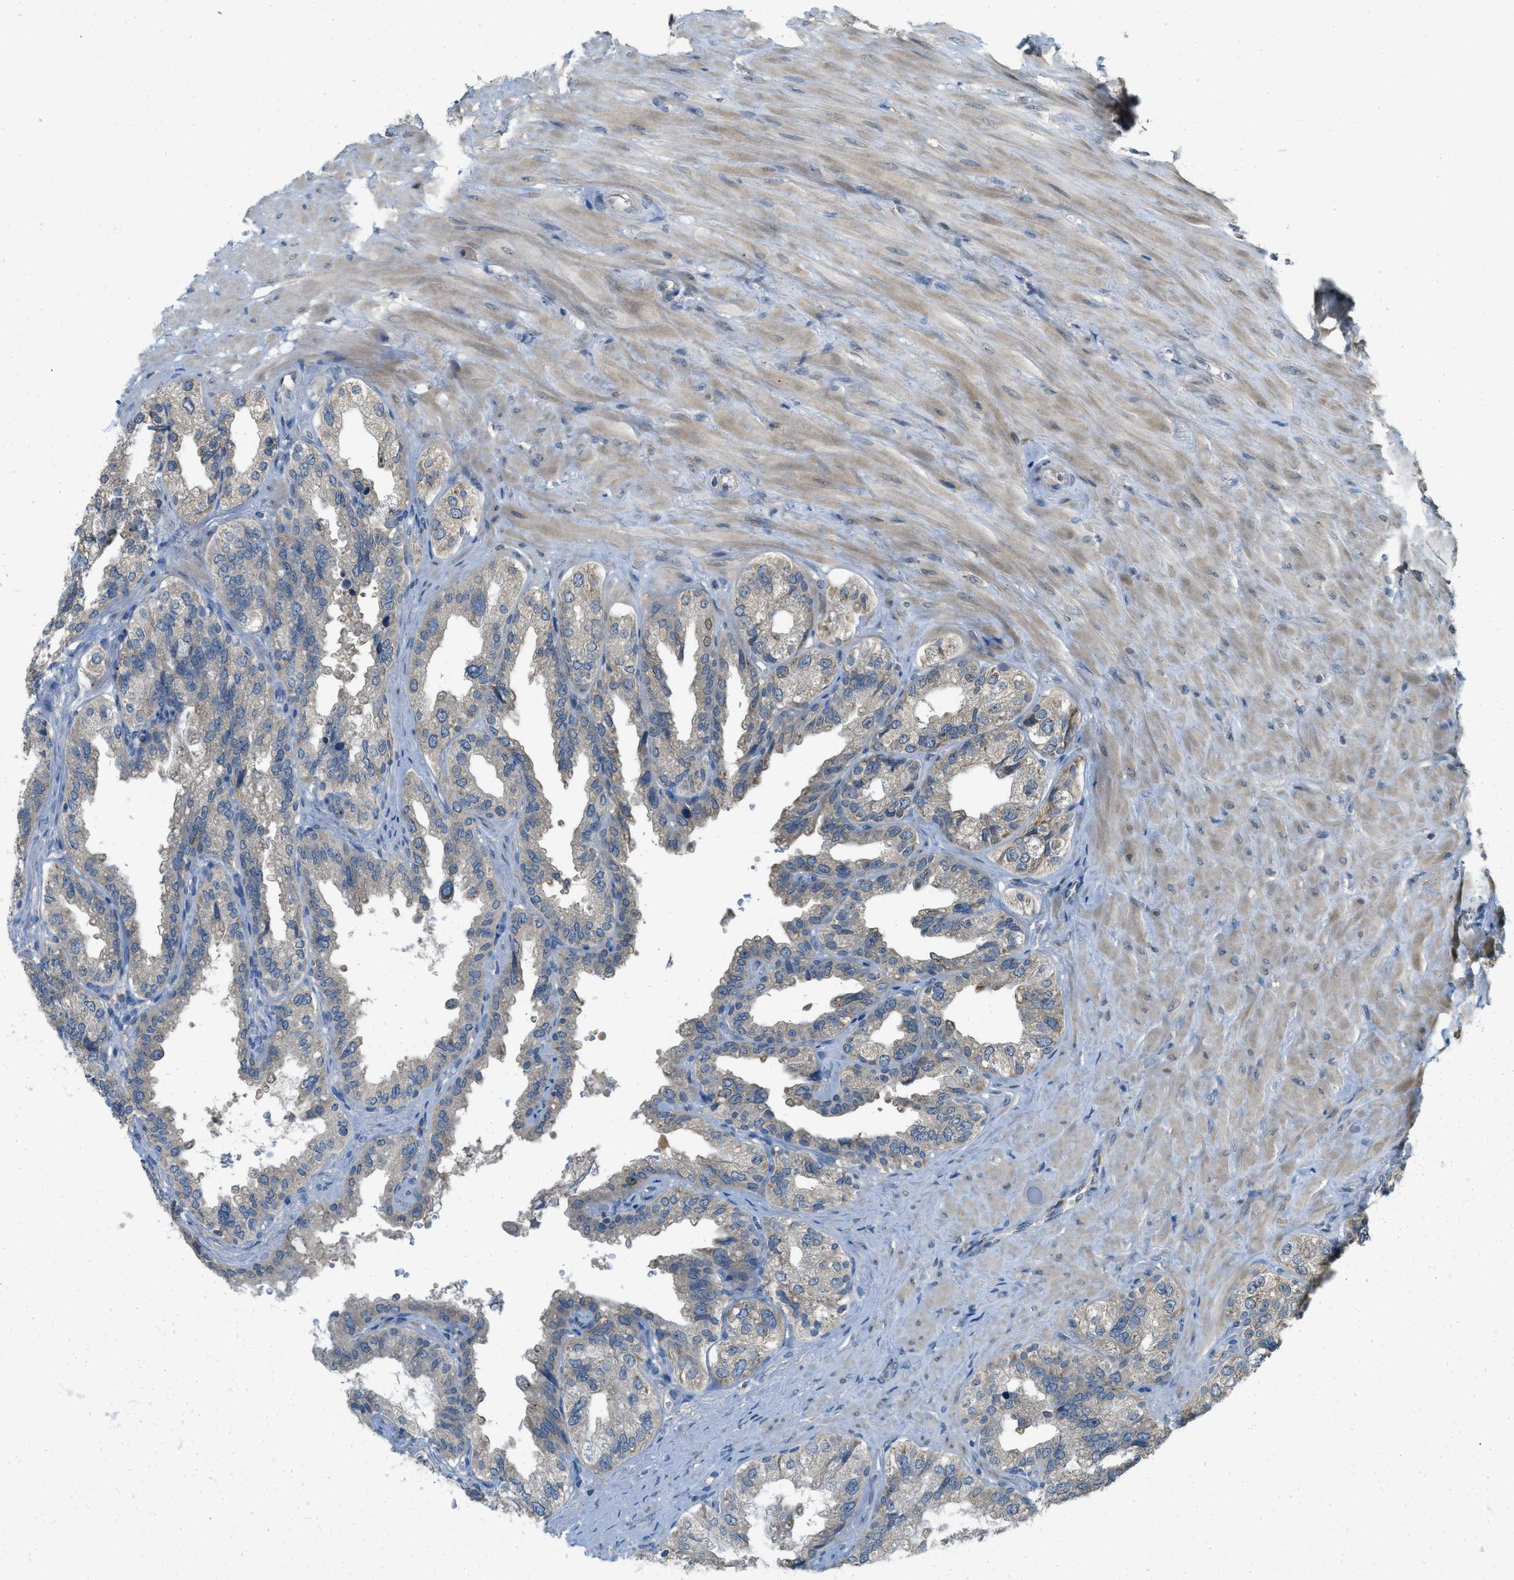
{"staining": {"intensity": "weak", "quantity": "<25%", "location": "cytoplasmic/membranous"}, "tissue": "seminal vesicle", "cell_type": "Glandular cells", "image_type": "normal", "snomed": [{"axis": "morphology", "description": "Normal tissue, NOS"}, {"axis": "topography", "description": "Seminal veicle"}], "caption": "The immunohistochemistry histopathology image has no significant positivity in glandular cells of seminal vesicle.", "gene": "MIS18A", "patient": {"sex": "male", "age": 68}}